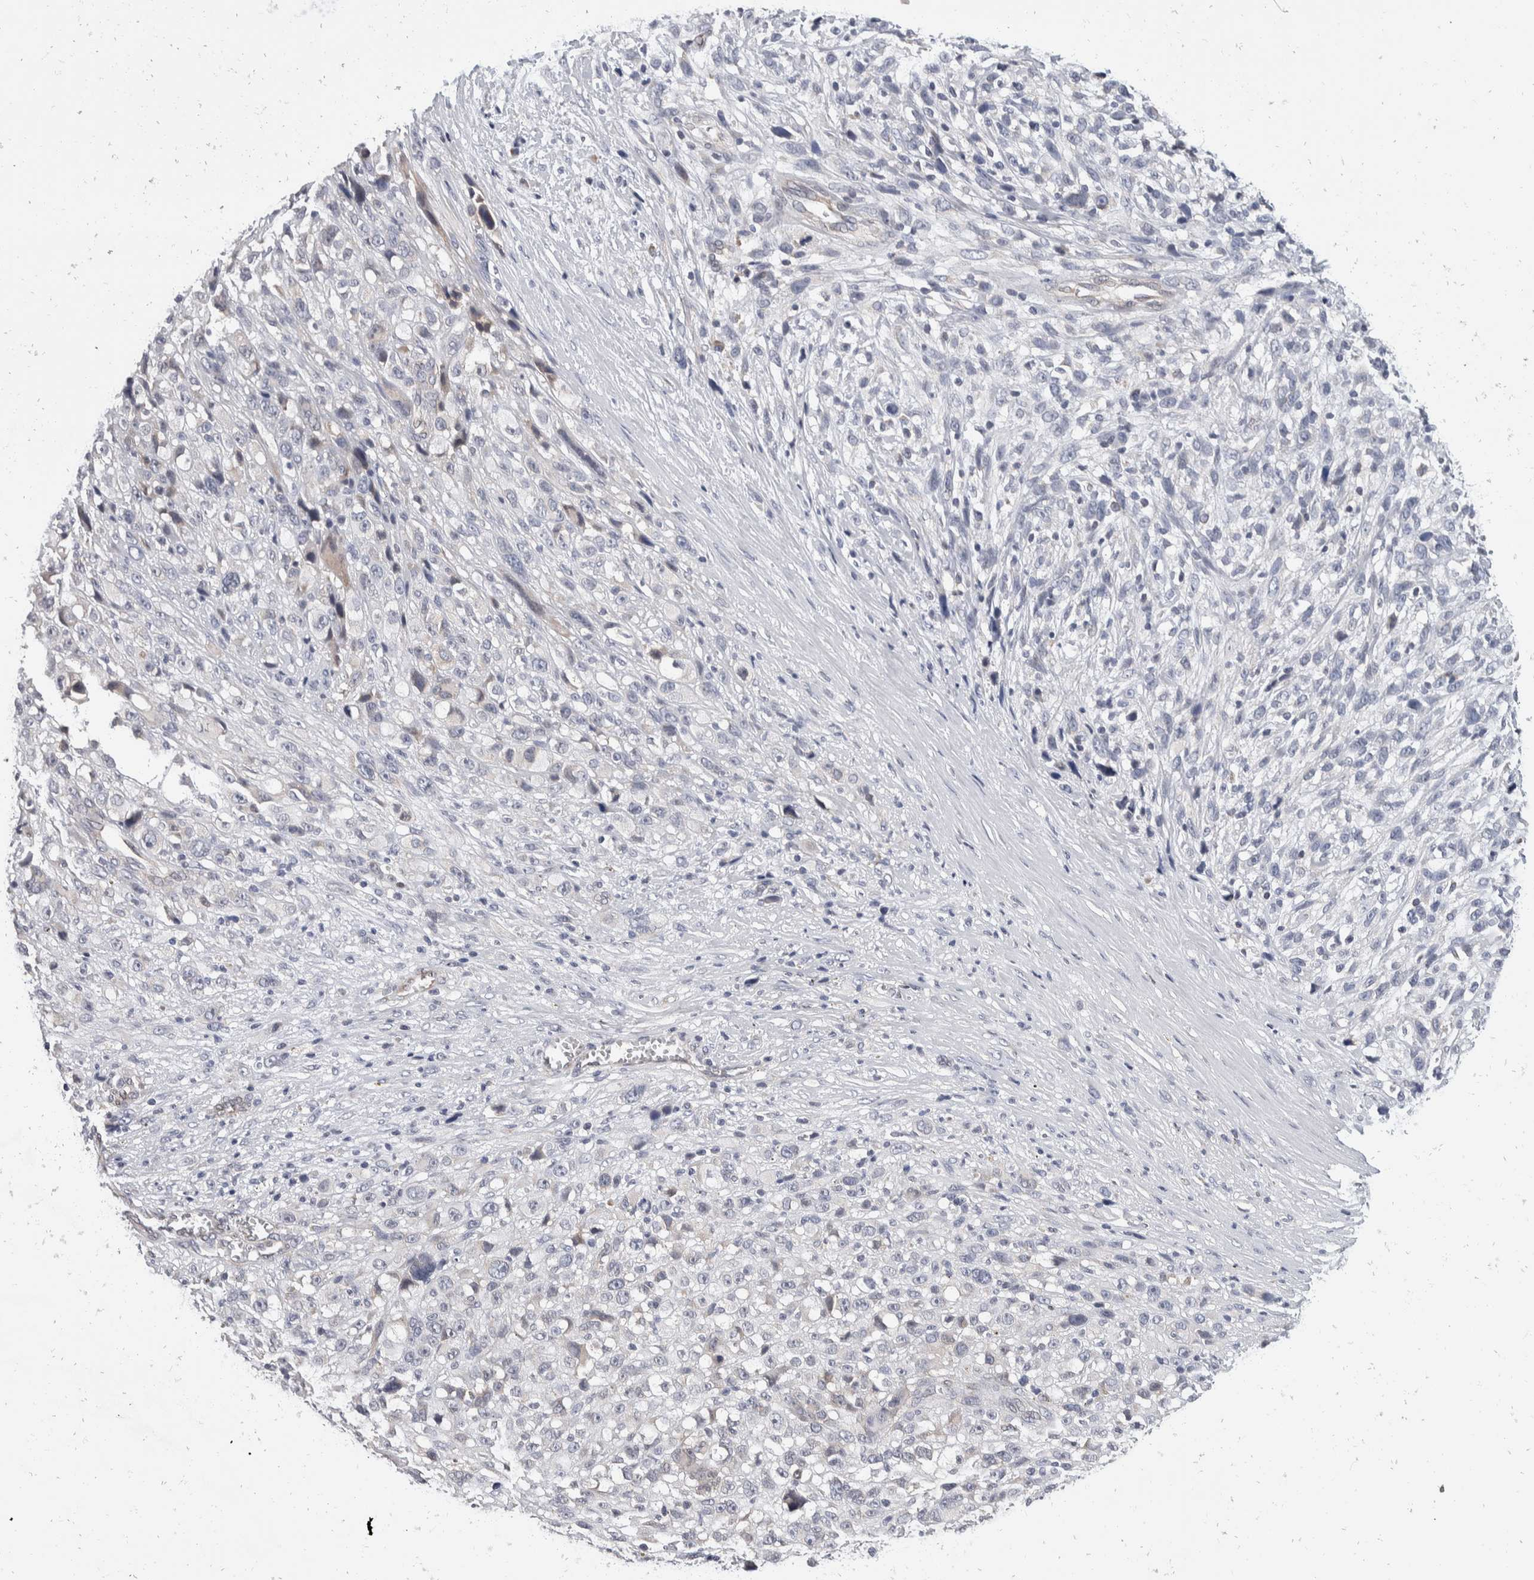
{"staining": {"intensity": "negative", "quantity": "none", "location": "none"}, "tissue": "melanoma", "cell_type": "Tumor cells", "image_type": "cancer", "snomed": [{"axis": "morphology", "description": "Malignant melanoma, NOS"}, {"axis": "topography", "description": "Skin"}], "caption": "Immunohistochemistry (IHC) image of malignant melanoma stained for a protein (brown), which reveals no expression in tumor cells.", "gene": "TMEM245", "patient": {"sex": "female", "age": 55}}